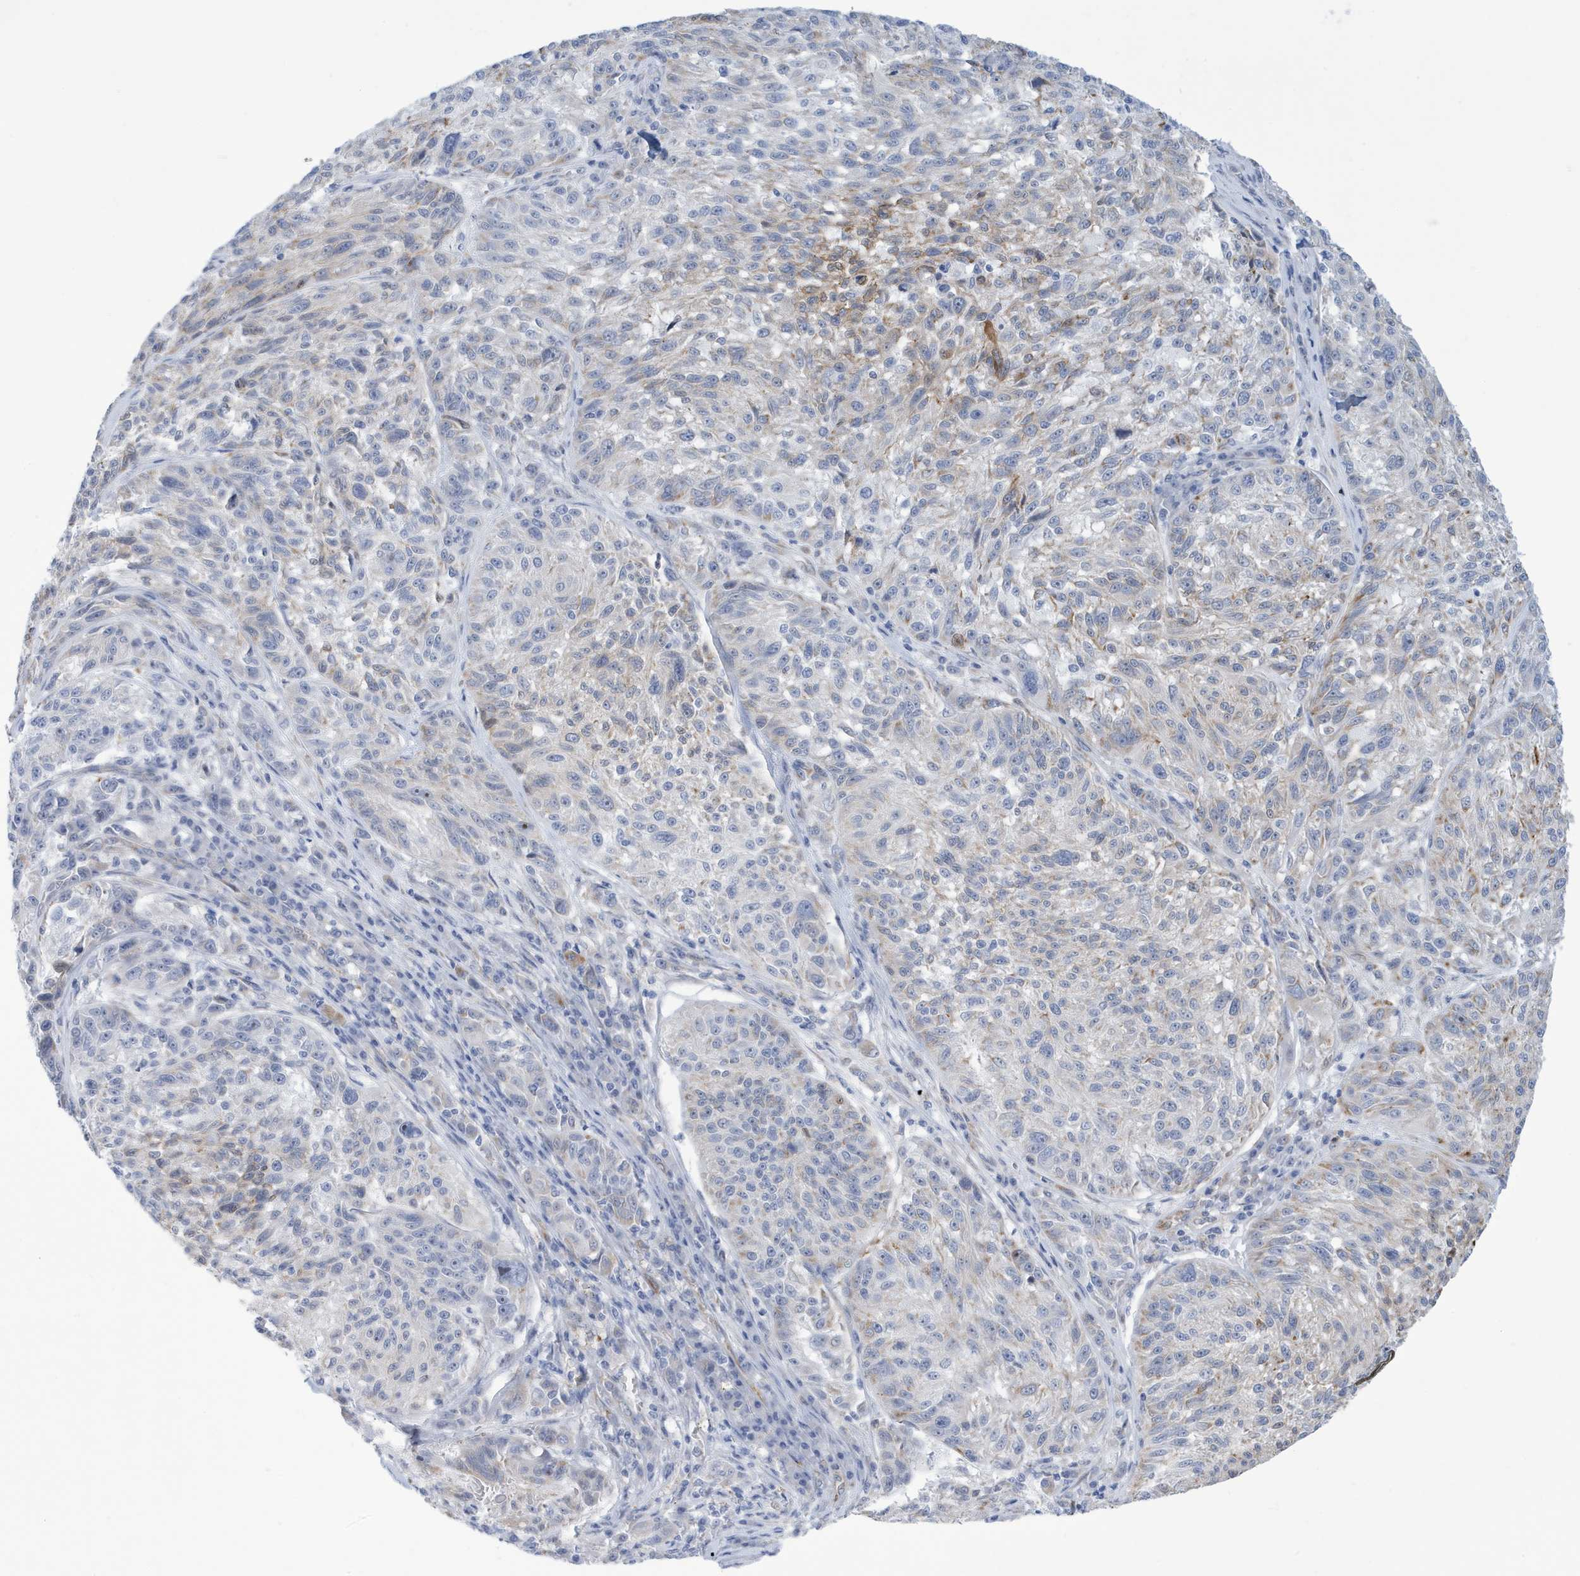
{"staining": {"intensity": "weak", "quantity": "<25%", "location": "cytoplasmic/membranous"}, "tissue": "melanoma", "cell_type": "Tumor cells", "image_type": "cancer", "snomed": [{"axis": "morphology", "description": "Malignant melanoma, NOS"}, {"axis": "topography", "description": "Skin"}], "caption": "Immunohistochemistry (IHC) image of neoplastic tissue: malignant melanoma stained with DAB (3,3'-diaminobenzidine) exhibits no significant protein staining in tumor cells.", "gene": "SEMA3F", "patient": {"sex": "male", "age": 53}}